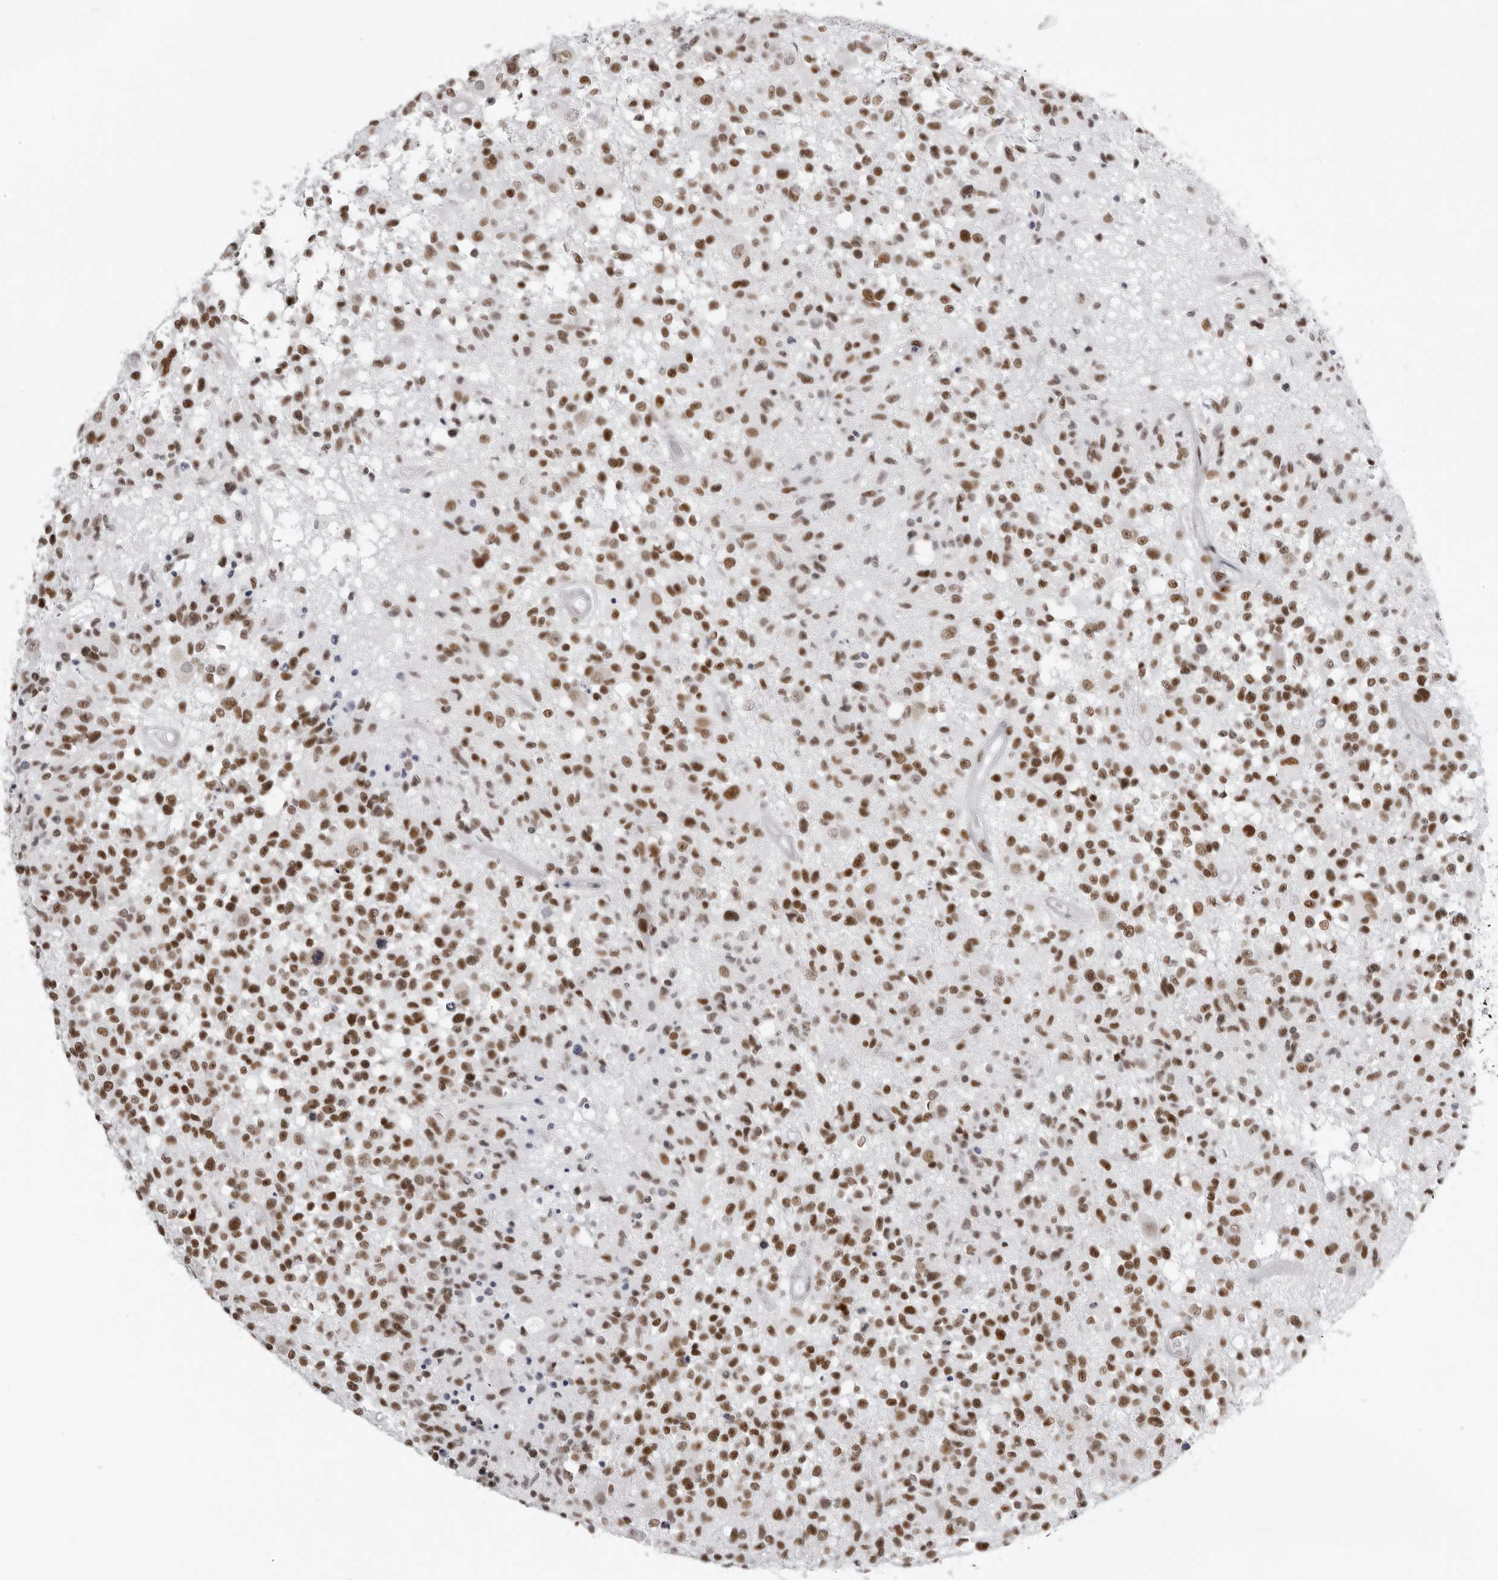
{"staining": {"intensity": "strong", "quantity": ">75%", "location": "nuclear"}, "tissue": "glioma", "cell_type": "Tumor cells", "image_type": "cancer", "snomed": [{"axis": "morphology", "description": "Glioma, malignant, High grade"}, {"axis": "morphology", "description": "Glioblastoma, NOS"}, {"axis": "topography", "description": "Brain"}], "caption": "Strong nuclear staining is identified in approximately >75% of tumor cells in glioblastoma.", "gene": "IRF2BP2", "patient": {"sex": "male", "age": 60}}